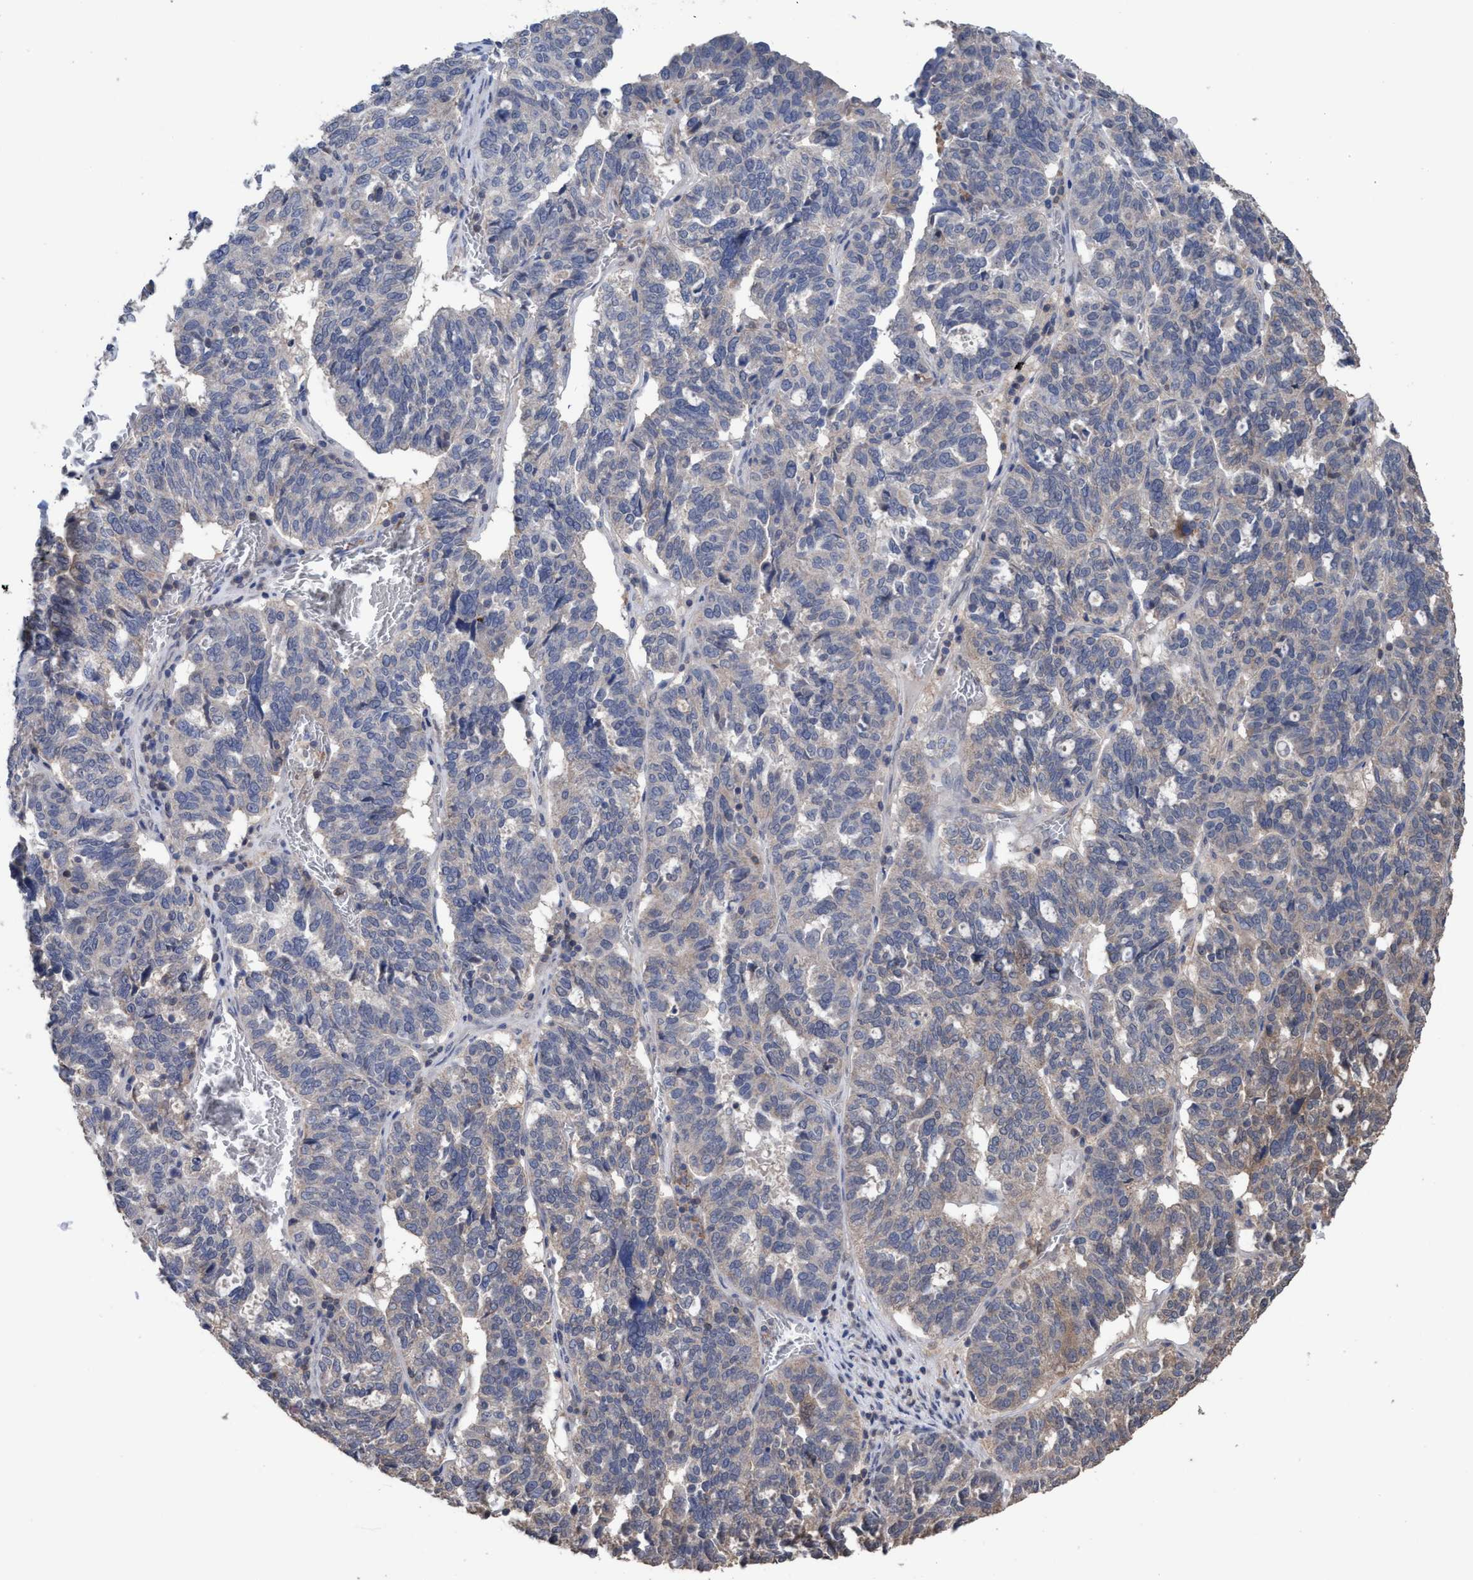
{"staining": {"intensity": "negative", "quantity": "none", "location": "none"}, "tissue": "ovarian cancer", "cell_type": "Tumor cells", "image_type": "cancer", "snomed": [{"axis": "morphology", "description": "Cystadenocarcinoma, serous, NOS"}, {"axis": "topography", "description": "Ovary"}], "caption": "Photomicrograph shows no significant protein staining in tumor cells of ovarian cancer.", "gene": "GLOD4", "patient": {"sex": "female", "age": 59}}